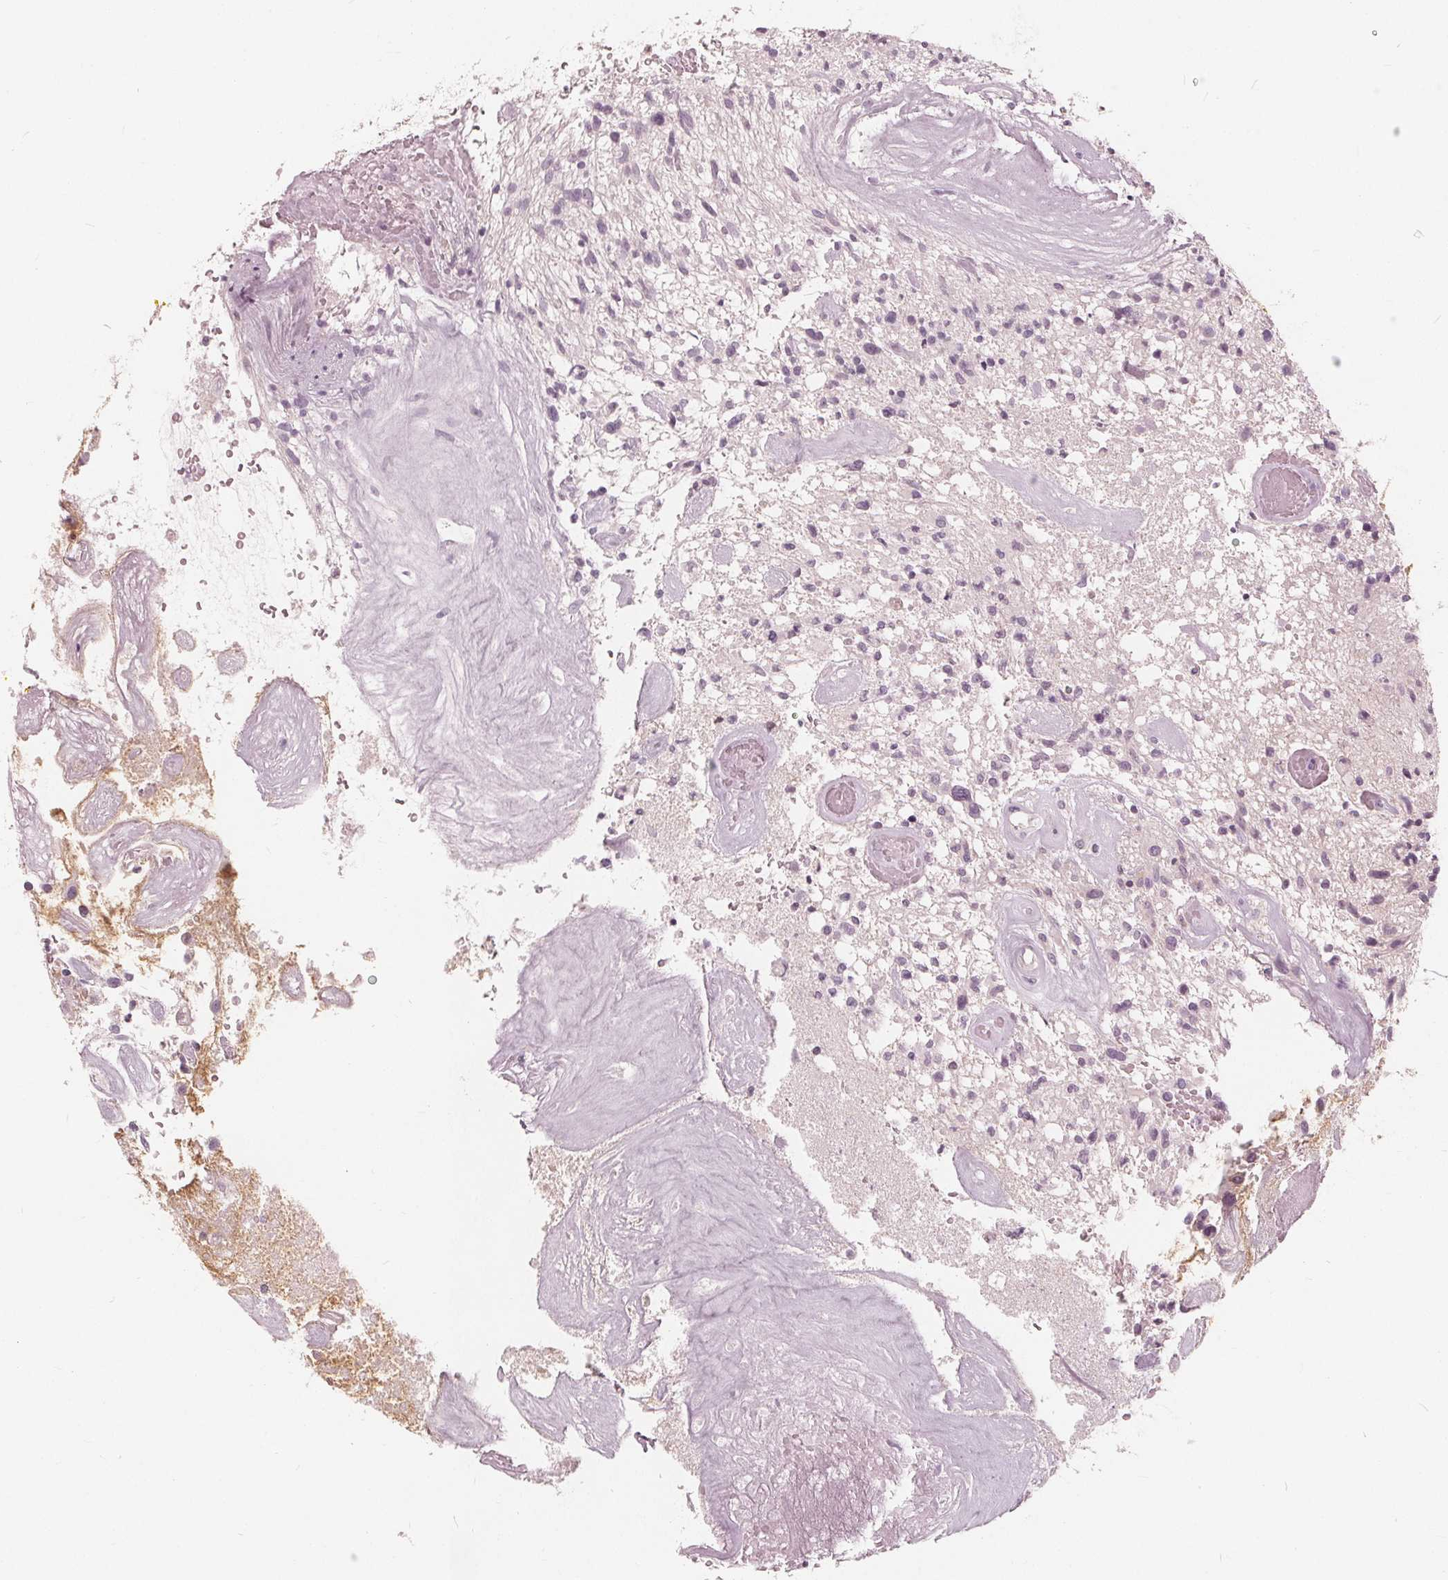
{"staining": {"intensity": "negative", "quantity": "none", "location": "none"}, "tissue": "glioma", "cell_type": "Tumor cells", "image_type": "cancer", "snomed": [{"axis": "morphology", "description": "Glioma, malignant, High grade"}, {"axis": "topography", "description": "Brain"}], "caption": "Immunohistochemistry (IHC) of glioma shows no positivity in tumor cells.", "gene": "SAT2", "patient": {"sex": "male", "age": 75}}